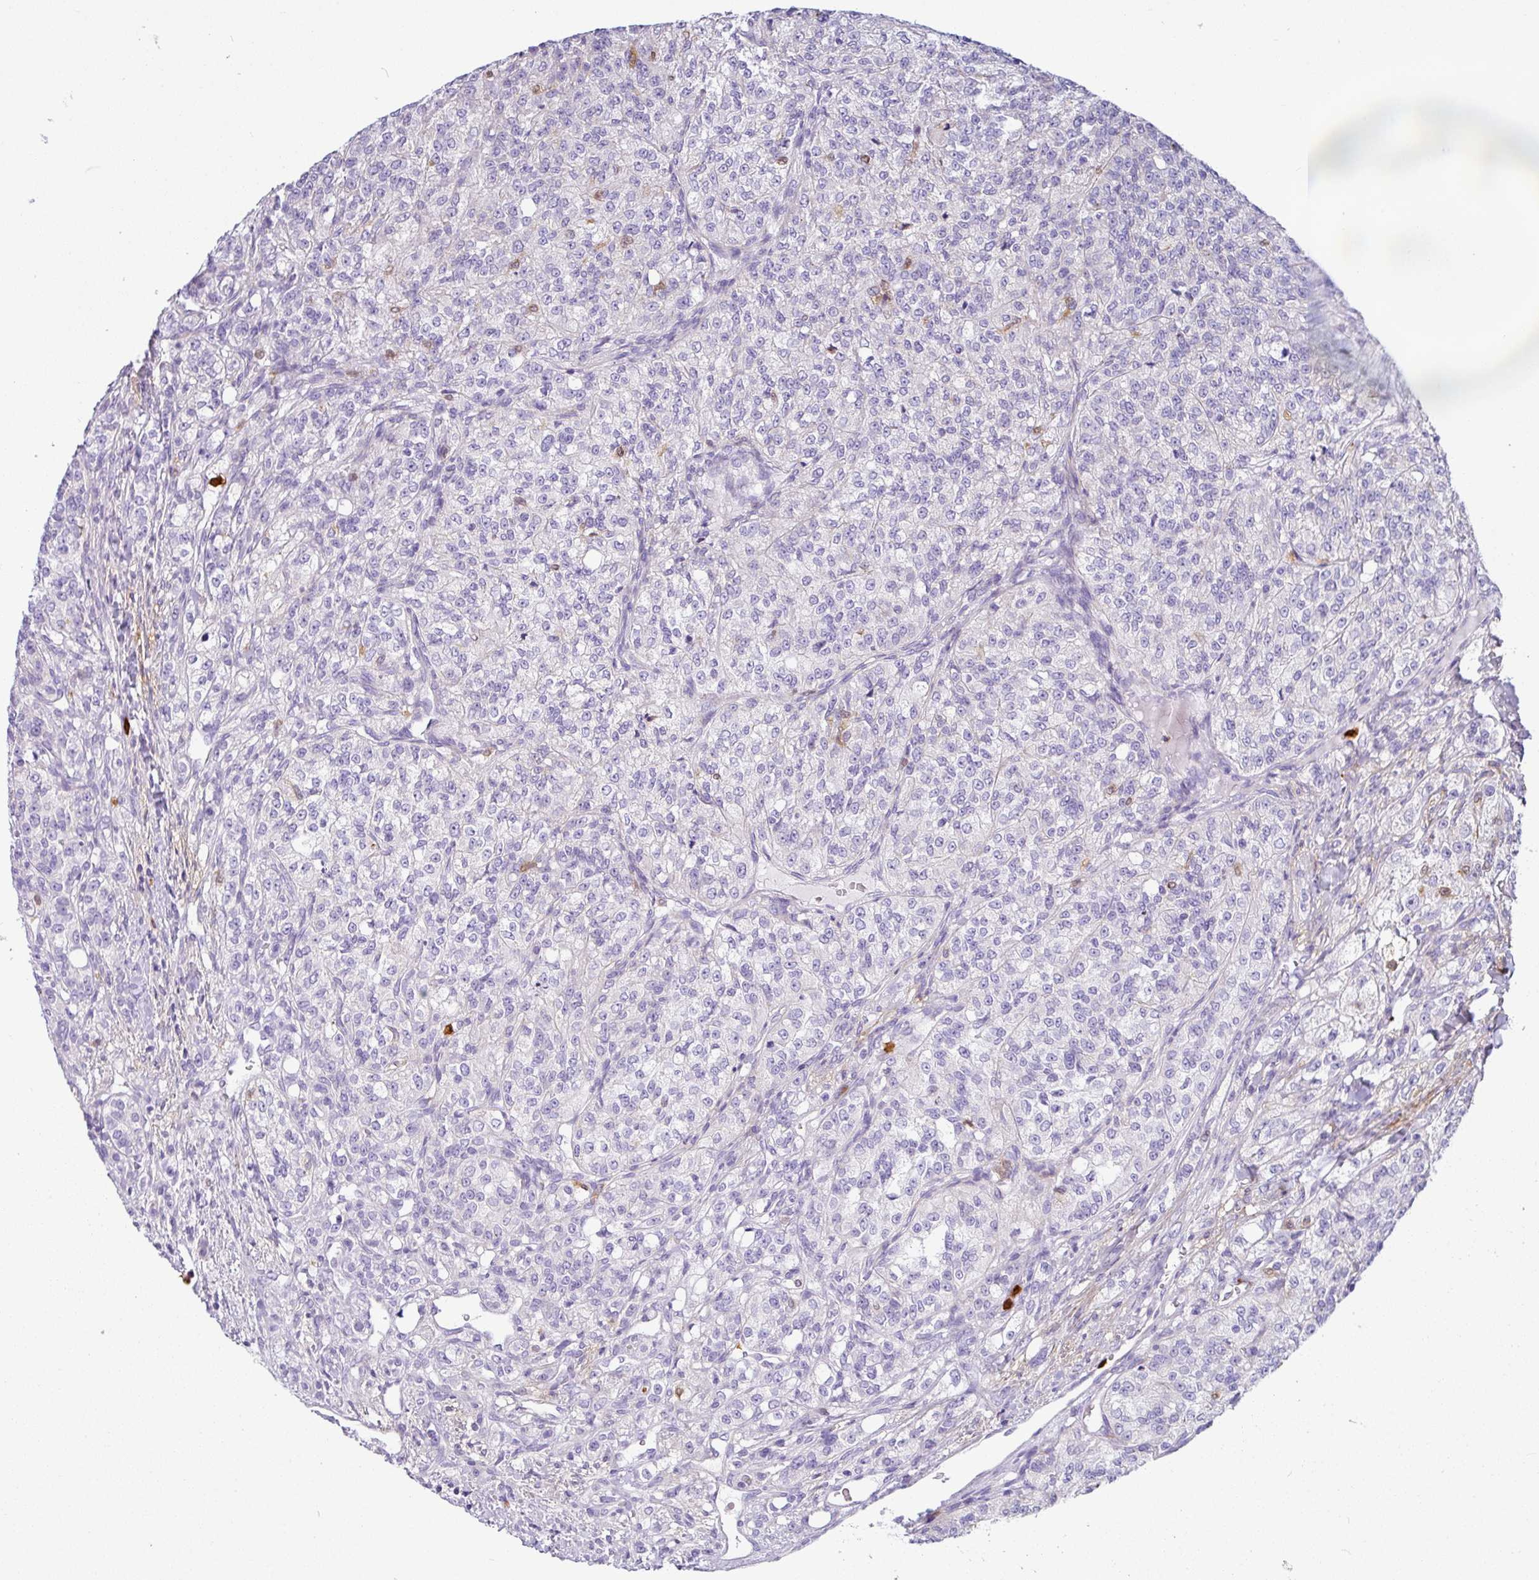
{"staining": {"intensity": "negative", "quantity": "none", "location": "none"}, "tissue": "renal cancer", "cell_type": "Tumor cells", "image_type": "cancer", "snomed": [{"axis": "morphology", "description": "Adenocarcinoma, NOS"}, {"axis": "topography", "description": "Kidney"}], "caption": "Protein analysis of renal cancer (adenocarcinoma) exhibits no significant positivity in tumor cells. (DAB (3,3'-diaminobenzidine) immunohistochemistry (IHC), high magnification).", "gene": "SH2D3C", "patient": {"sex": "female", "age": 63}}